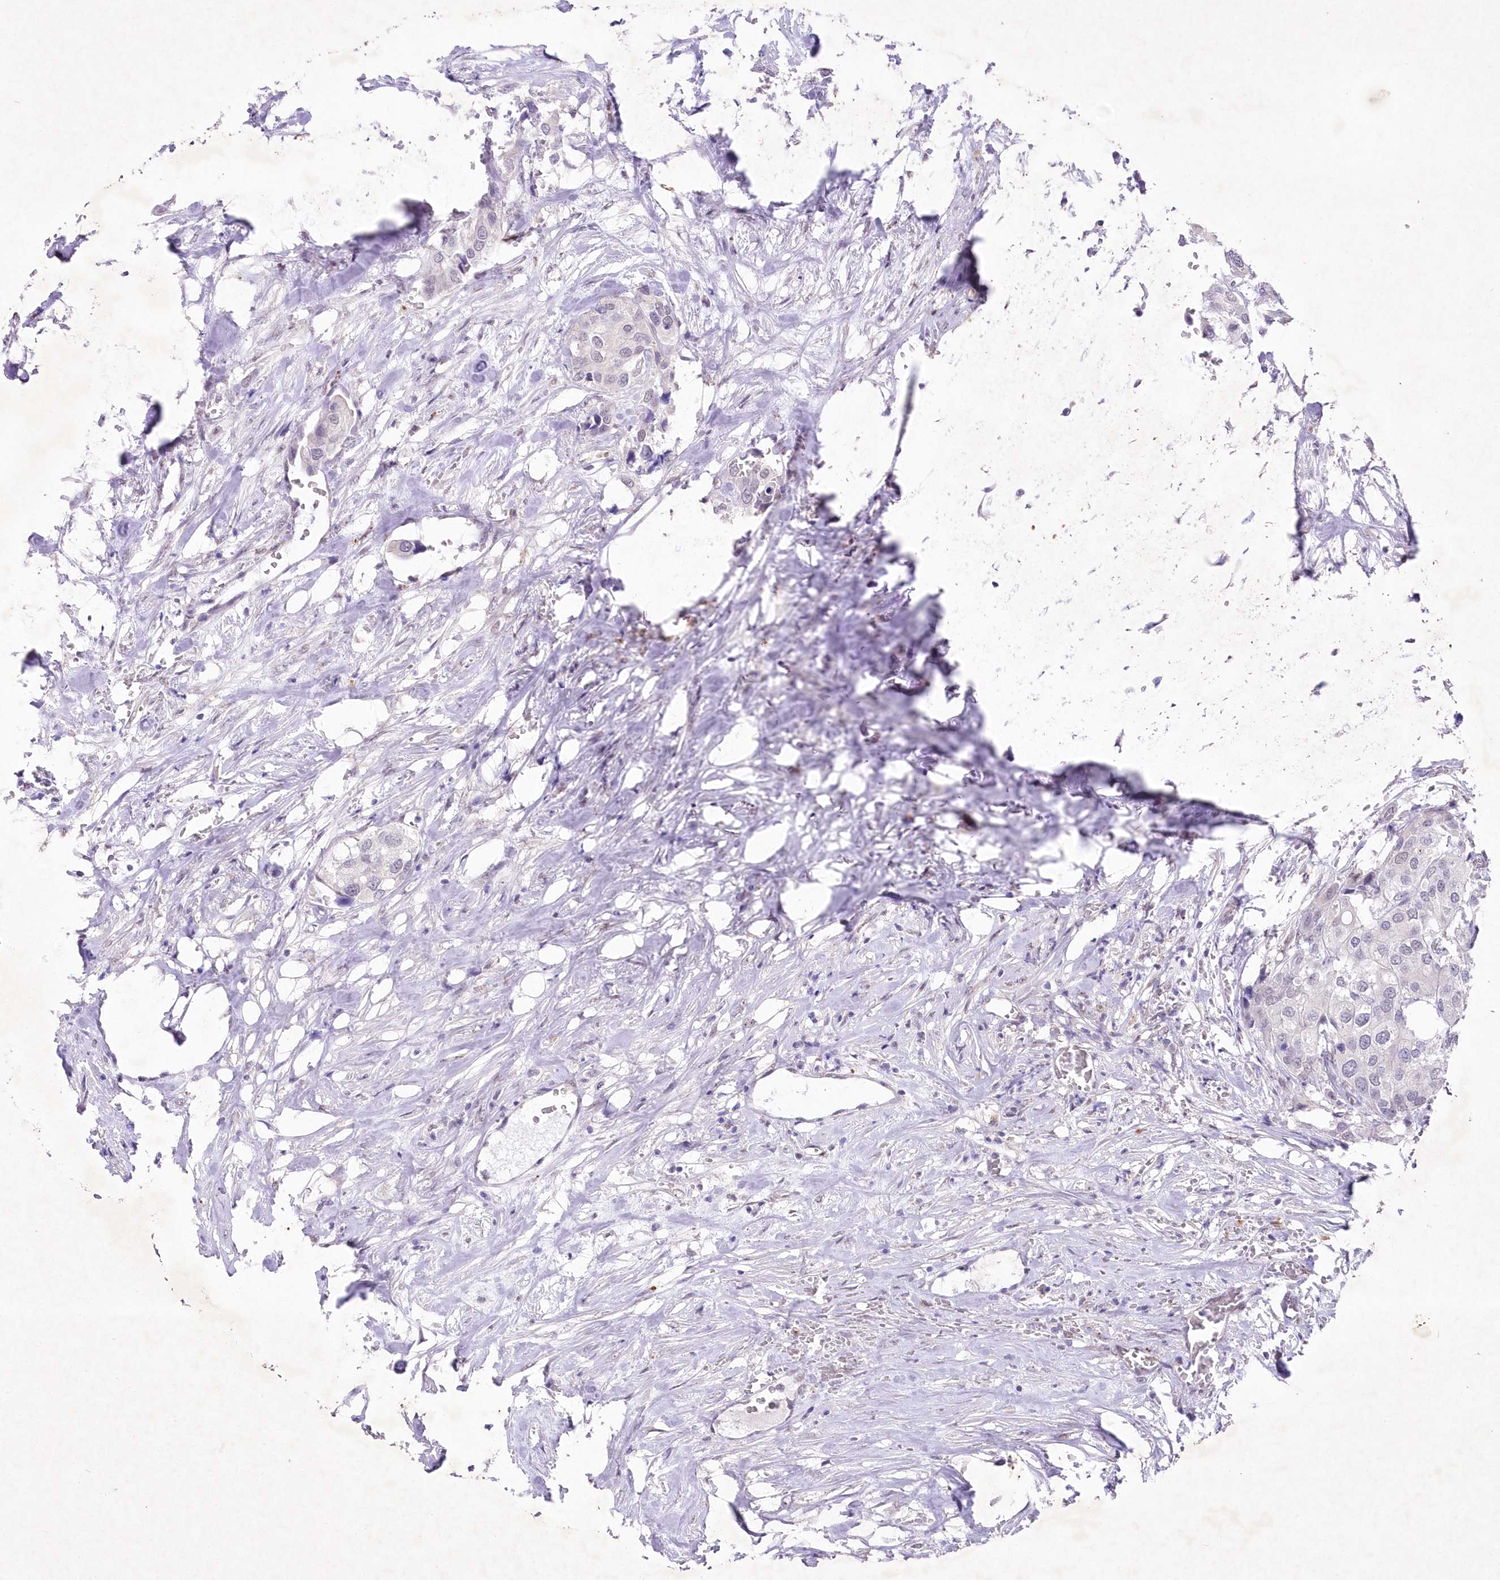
{"staining": {"intensity": "negative", "quantity": "none", "location": "none"}, "tissue": "urothelial cancer", "cell_type": "Tumor cells", "image_type": "cancer", "snomed": [{"axis": "morphology", "description": "Urothelial carcinoma, High grade"}, {"axis": "topography", "description": "Urinary bladder"}], "caption": "A micrograph of urothelial cancer stained for a protein demonstrates no brown staining in tumor cells. (Stains: DAB immunohistochemistry (IHC) with hematoxylin counter stain, Microscopy: brightfield microscopy at high magnification).", "gene": "RBM27", "patient": {"sex": "male", "age": 64}}